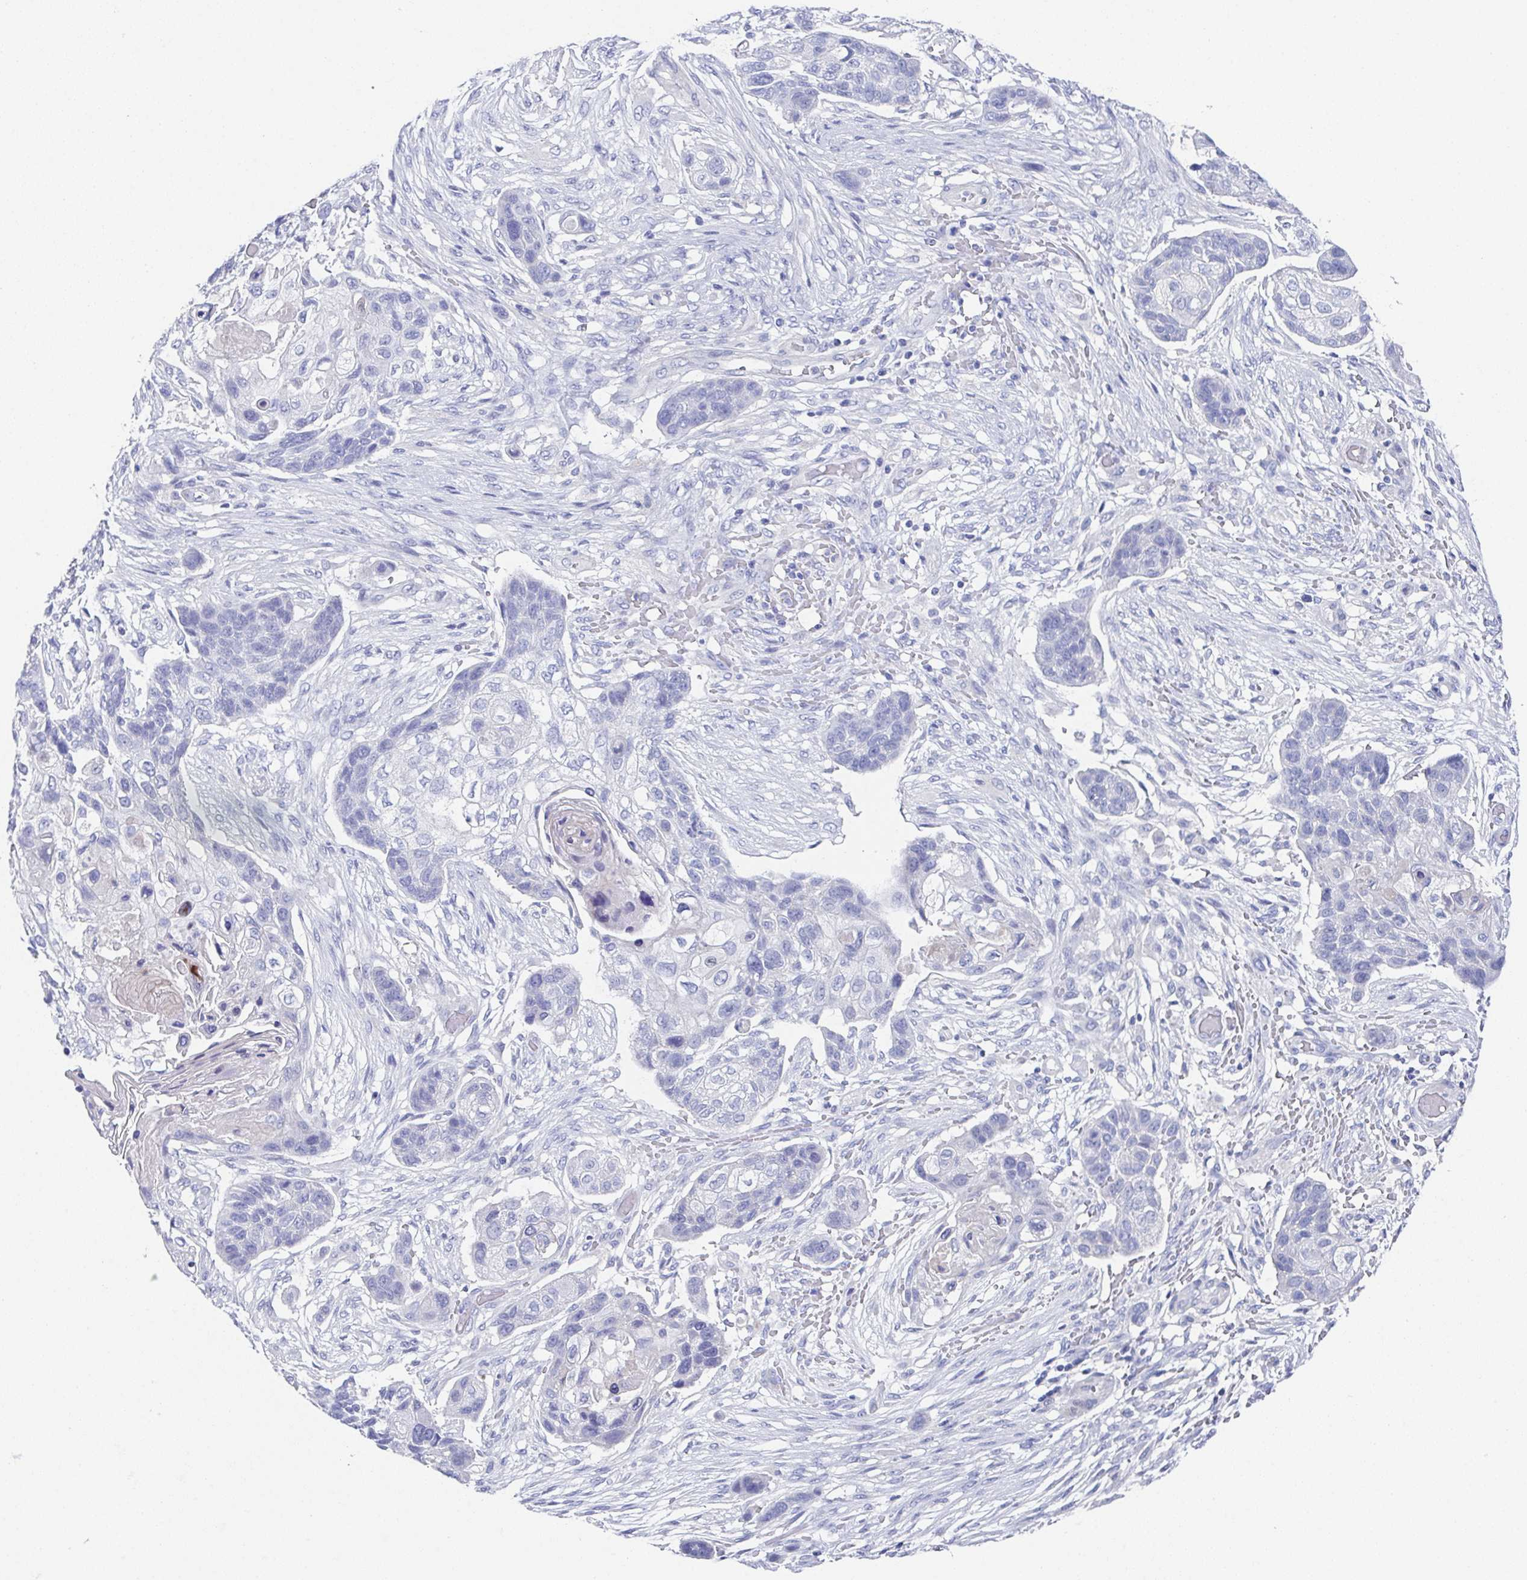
{"staining": {"intensity": "negative", "quantity": "none", "location": "none"}, "tissue": "lung cancer", "cell_type": "Tumor cells", "image_type": "cancer", "snomed": [{"axis": "morphology", "description": "Squamous cell carcinoma, NOS"}, {"axis": "topography", "description": "Lung"}], "caption": "Tumor cells are negative for protein expression in human squamous cell carcinoma (lung).", "gene": "SSC4D", "patient": {"sex": "male", "age": 69}}